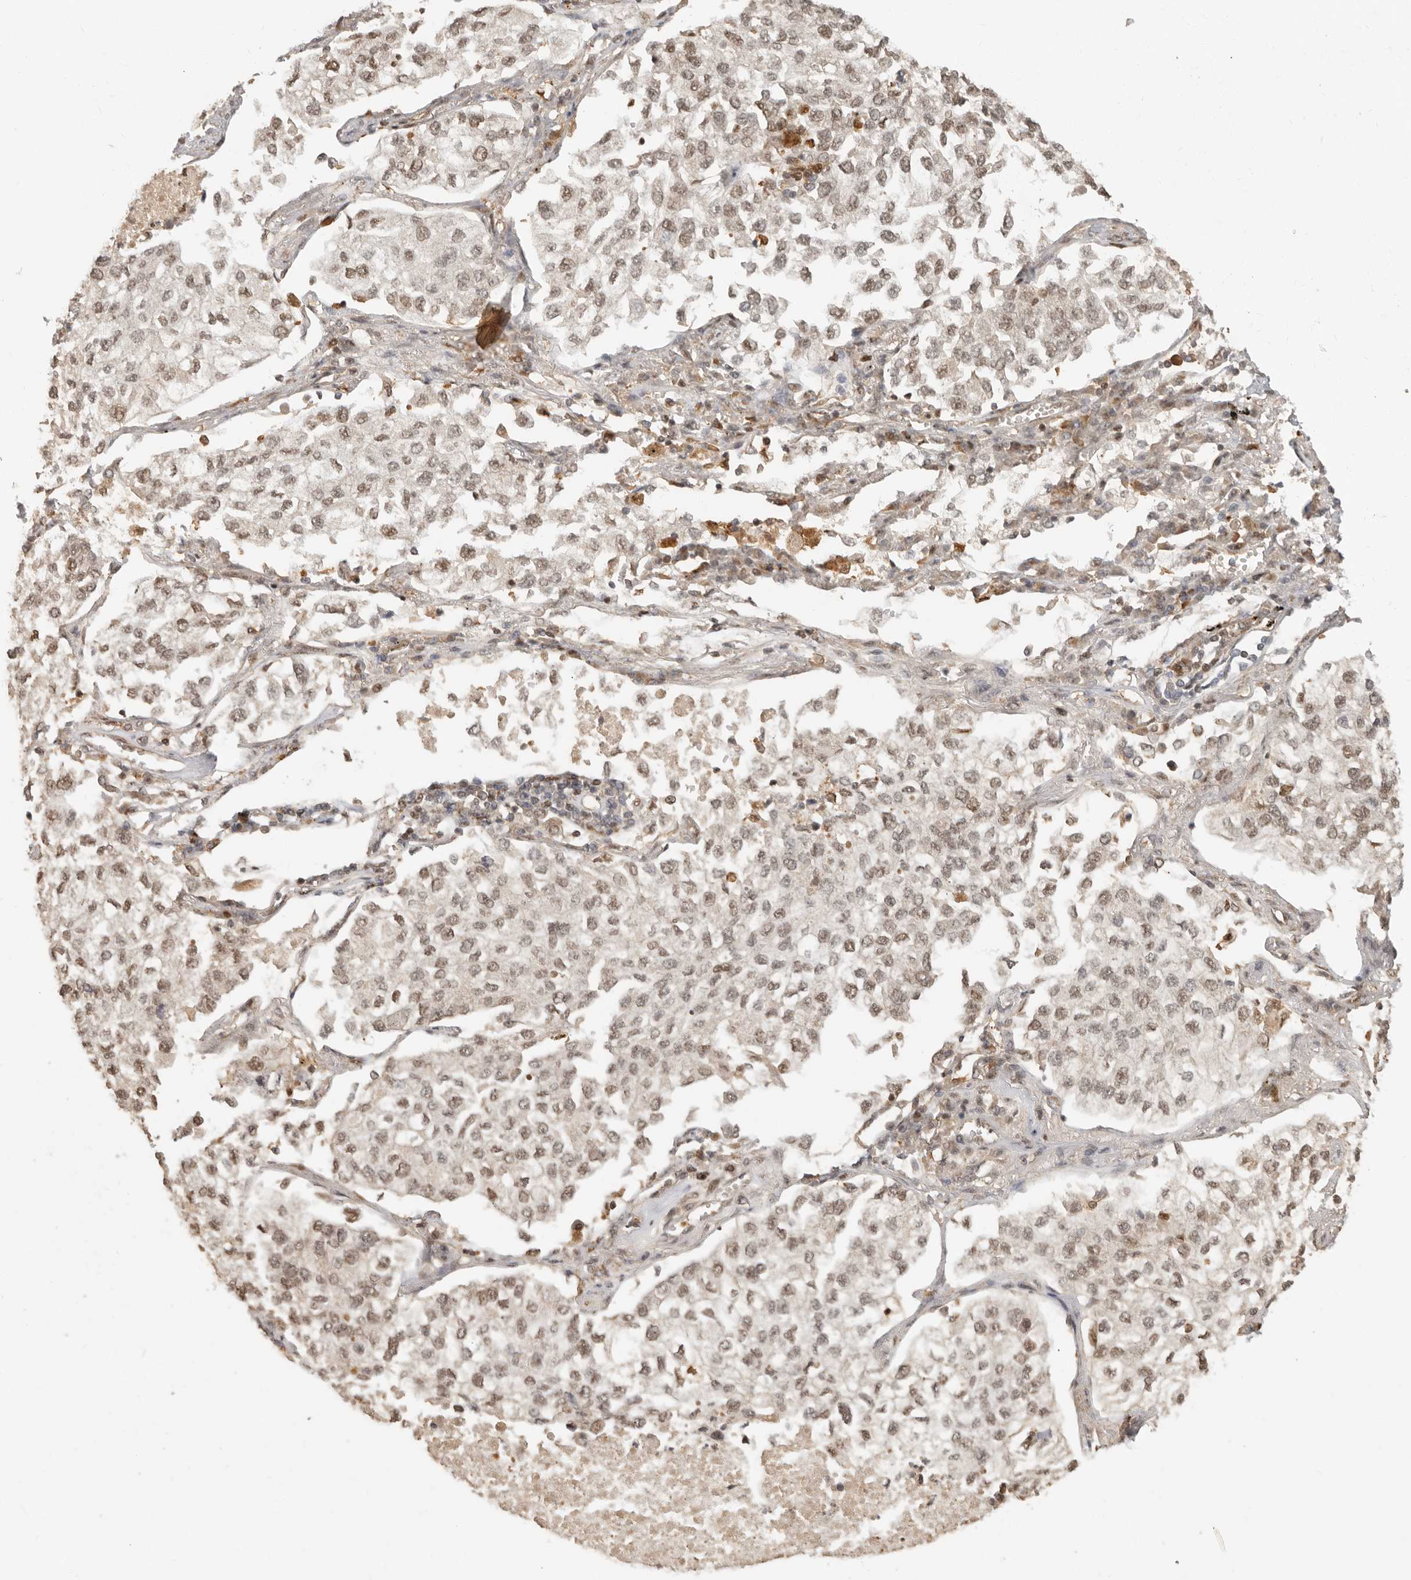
{"staining": {"intensity": "weak", "quantity": ">75%", "location": "cytoplasmic/membranous,nuclear"}, "tissue": "lung cancer", "cell_type": "Tumor cells", "image_type": "cancer", "snomed": [{"axis": "morphology", "description": "Adenocarcinoma, NOS"}, {"axis": "topography", "description": "Lung"}], "caption": "An IHC histopathology image of tumor tissue is shown. Protein staining in brown shows weak cytoplasmic/membranous and nuclear positivity in lung adenocarcinoma within tumor cells.", "gene": "PSMA5", "patient": {"sex": "male", "age": 63}}